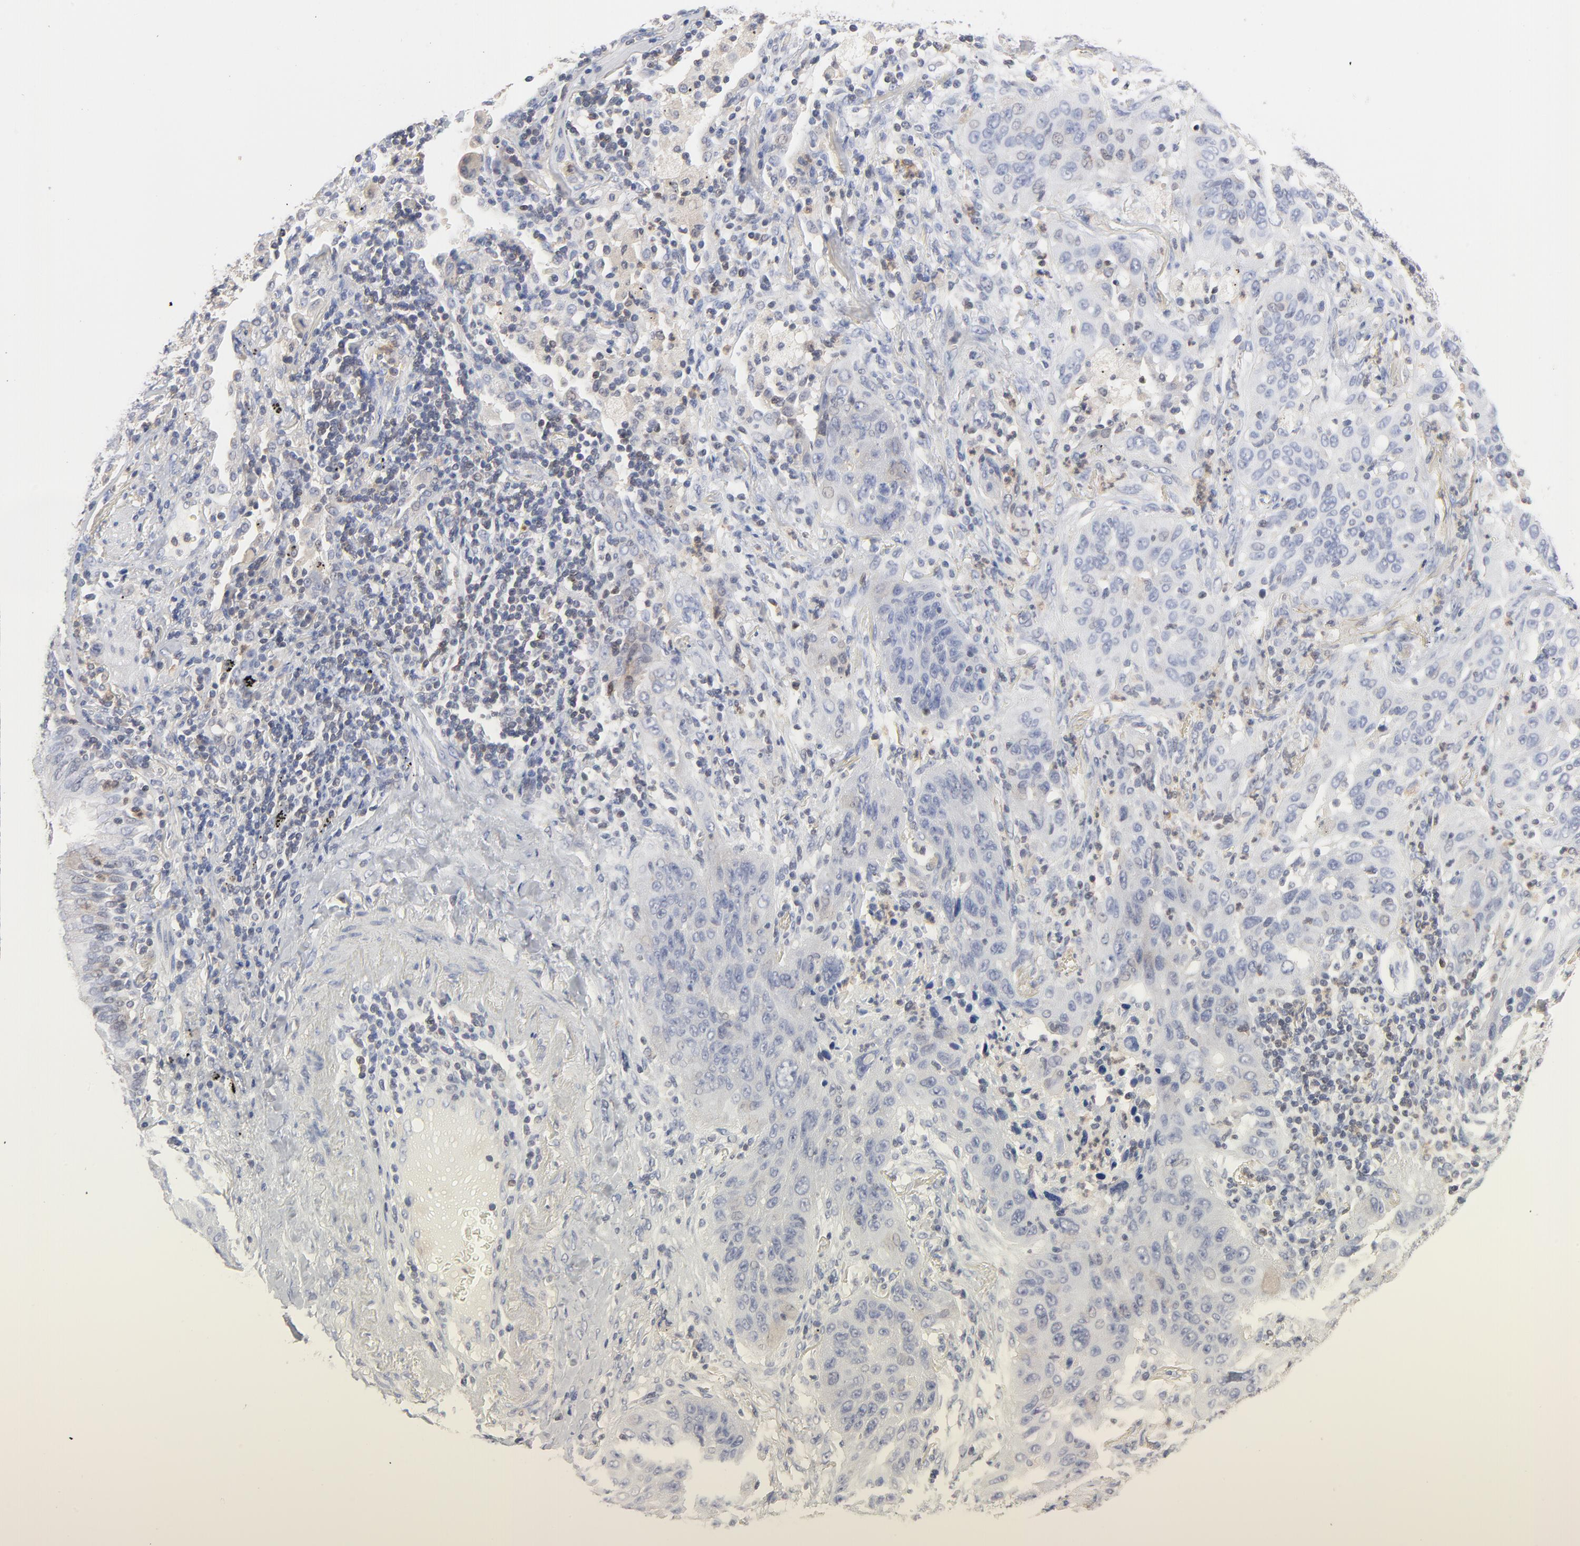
{"staining": {"intensity": "negative", "quantity": "none", "location": "none"}, "tissue": "lung cancer", "cell_type": "Tumor cells", "image_type": "cancer", "snomed": [{"axis": "morphology", "description": "Squamous cell carcinoma, NOS"}, {"axis": "topography", "description": "Lung"}], "caption": "Immunohistochemistry of human squamous cell carcinoma (lung) reveals no expression in tumor cells. The staining is performed using DAB (3,3'-diaminobenzidine) brown chromogen with nuclei counter-stained in using hematoxylin.", "gene": "CAB39L", "patient": {"sex": "female", "age": 67}}